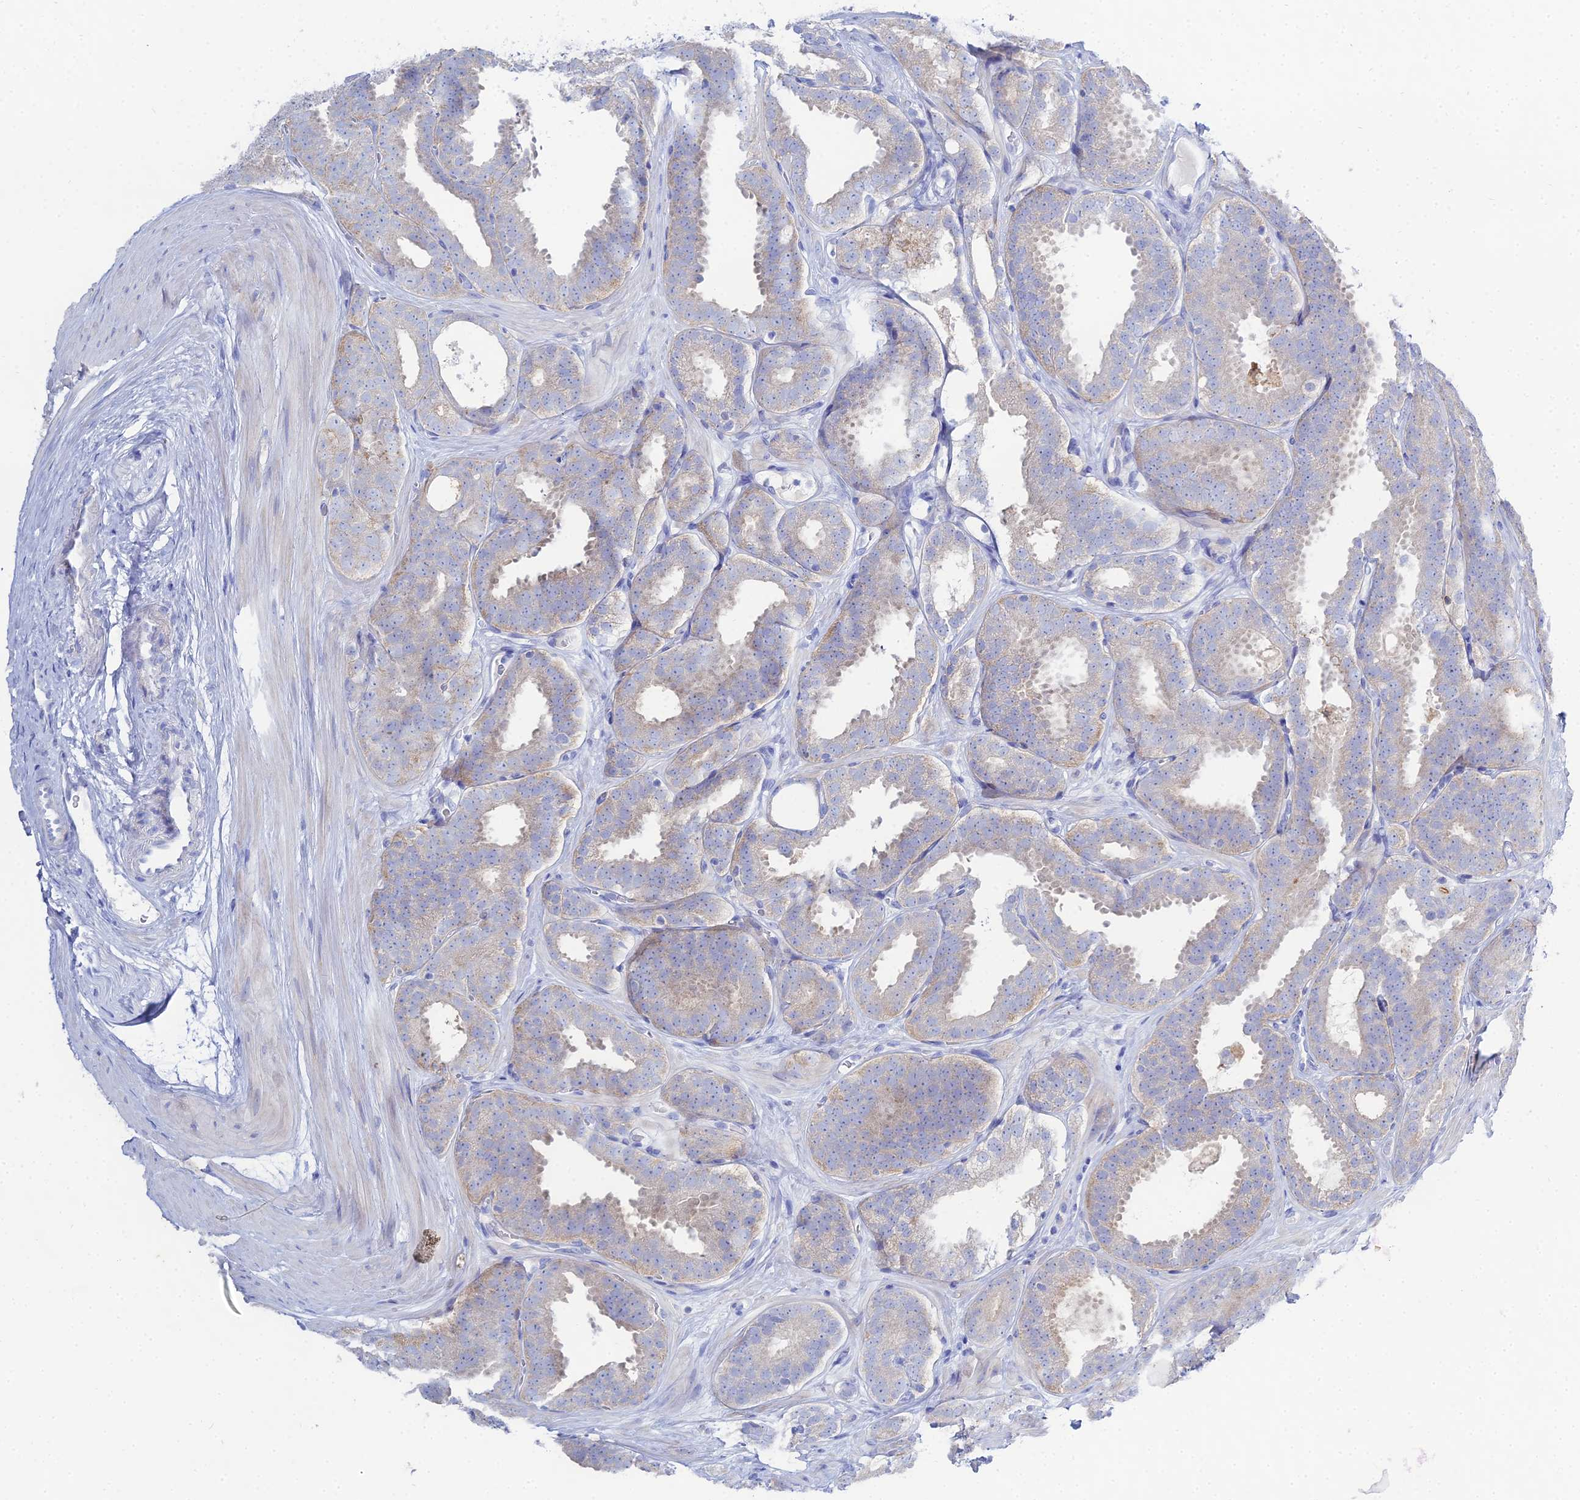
{"staining": {"intensity": "weak", "quantity": "25%-75%", "location": "cytoplasmic/membranous"}, "tissue": "prostate cancer", "cell_type": "Tumor cells", "image_type": "cancer", "snomed": [{"axis": "morphology", "description": "Adenocarcinoma, High grade"}, {"axis": "topography", "description": "Prostate"}], "caption": "Human prostate cancer (high-grade adenocarcinoma) stained with a protein marker displays weak staining in tumor cells.", "gene": "DHX34", "patient": {"sex": "male", "age": 63}}